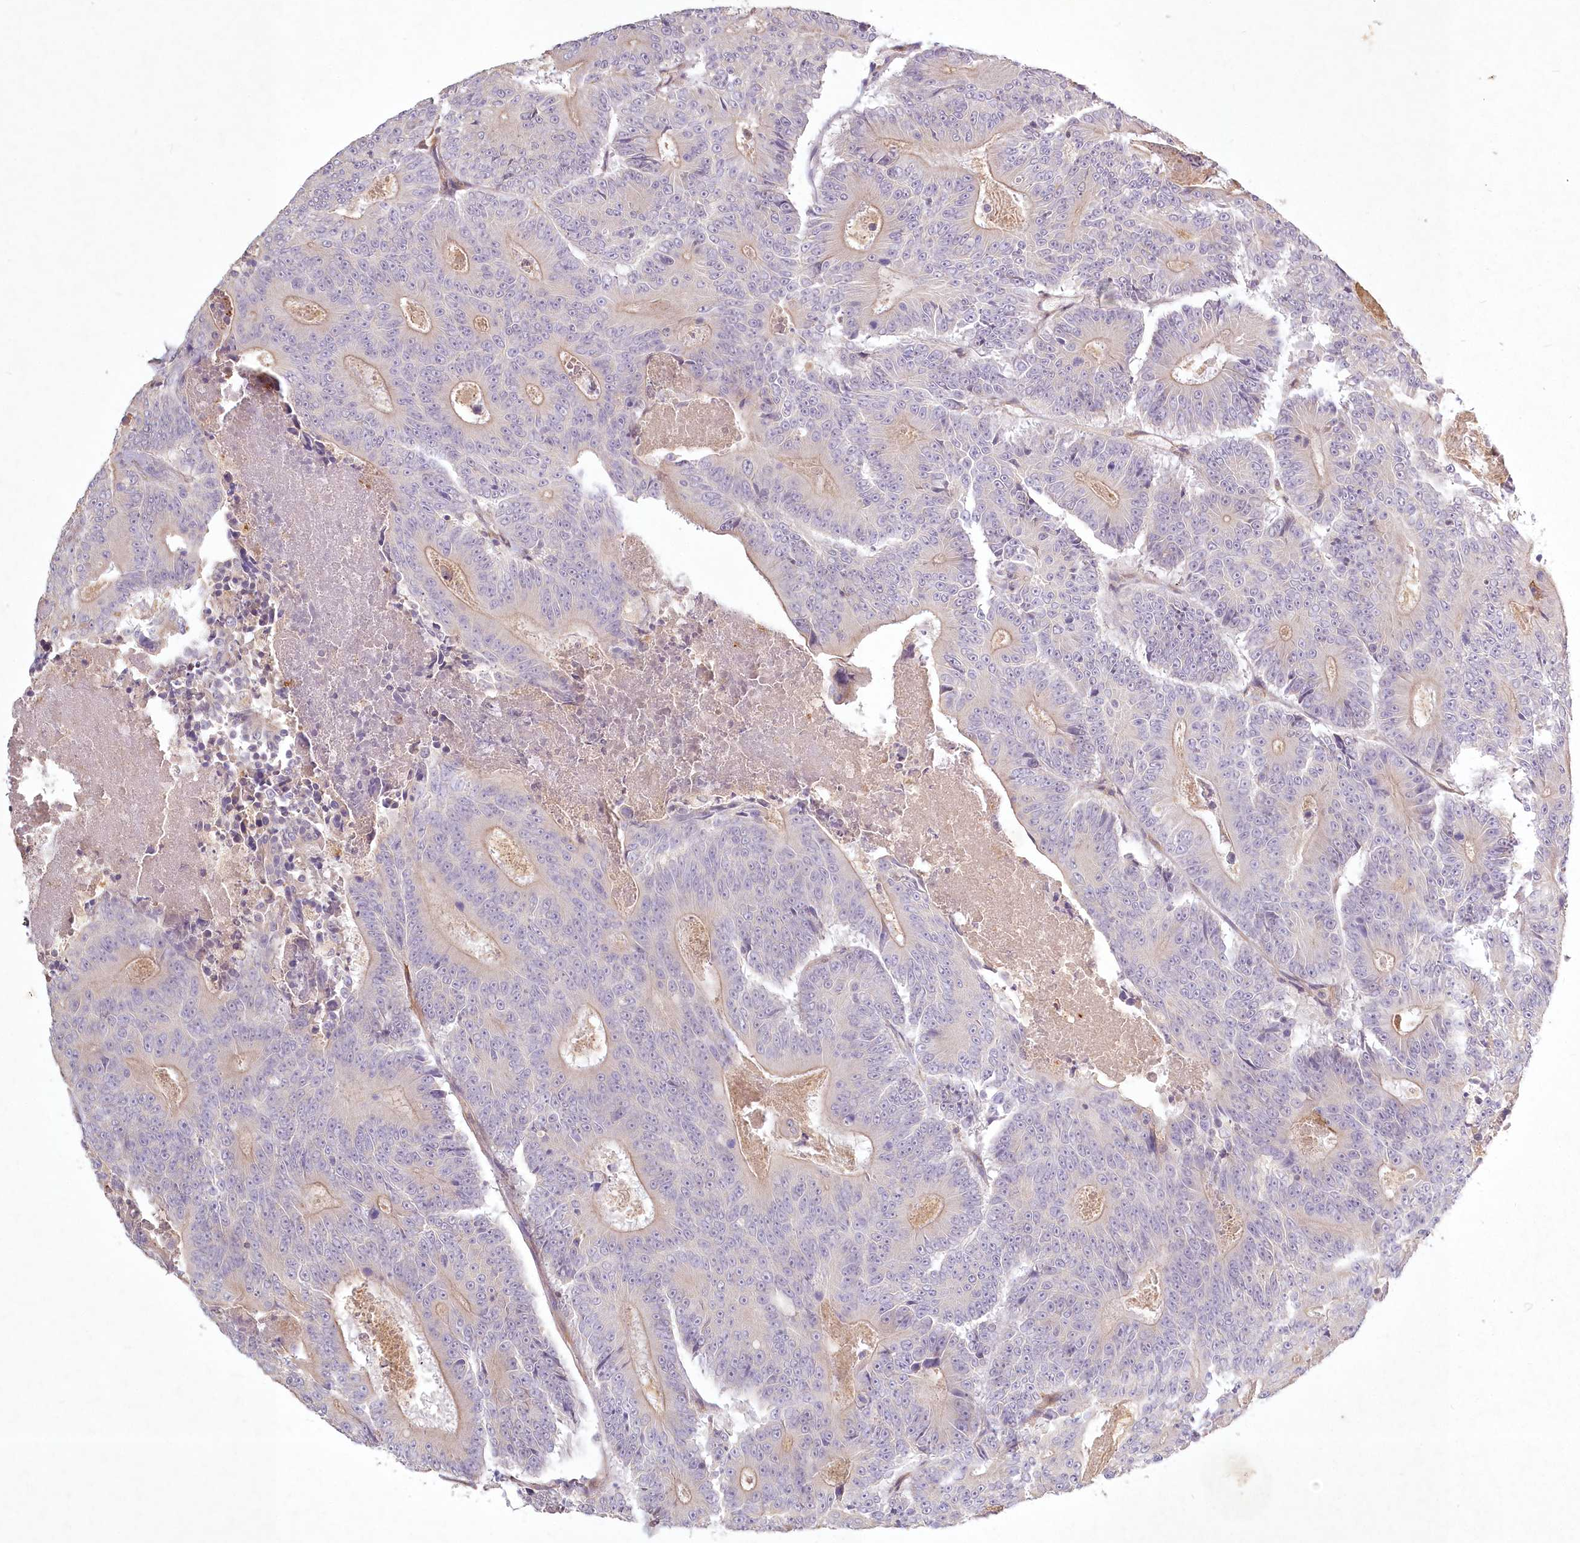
{"staining": {"intensity": "weak", "quantity": "<25%", "location": "cytoplasmic/membranous"}, "tissue": "colorectal cancer", "cell_type": "Tumor cells", "image_type": "cancer", "snomed": [{"axis": "morphology", "description": "Adenocarcinoma, NOS"}, {"axis": "topography", "description": "Colon"}], "caption": "High magnification brightfield microscopy of colorectal cancer (adenocarcinoma) stained with DAB (3,3'-diaminobenzidine) (brown) and counterstained with hematoxylin (blue): tumor cells show no significant expression.", "gene": "INPP4B", "patient": {"sex": "male", "age": 83}}